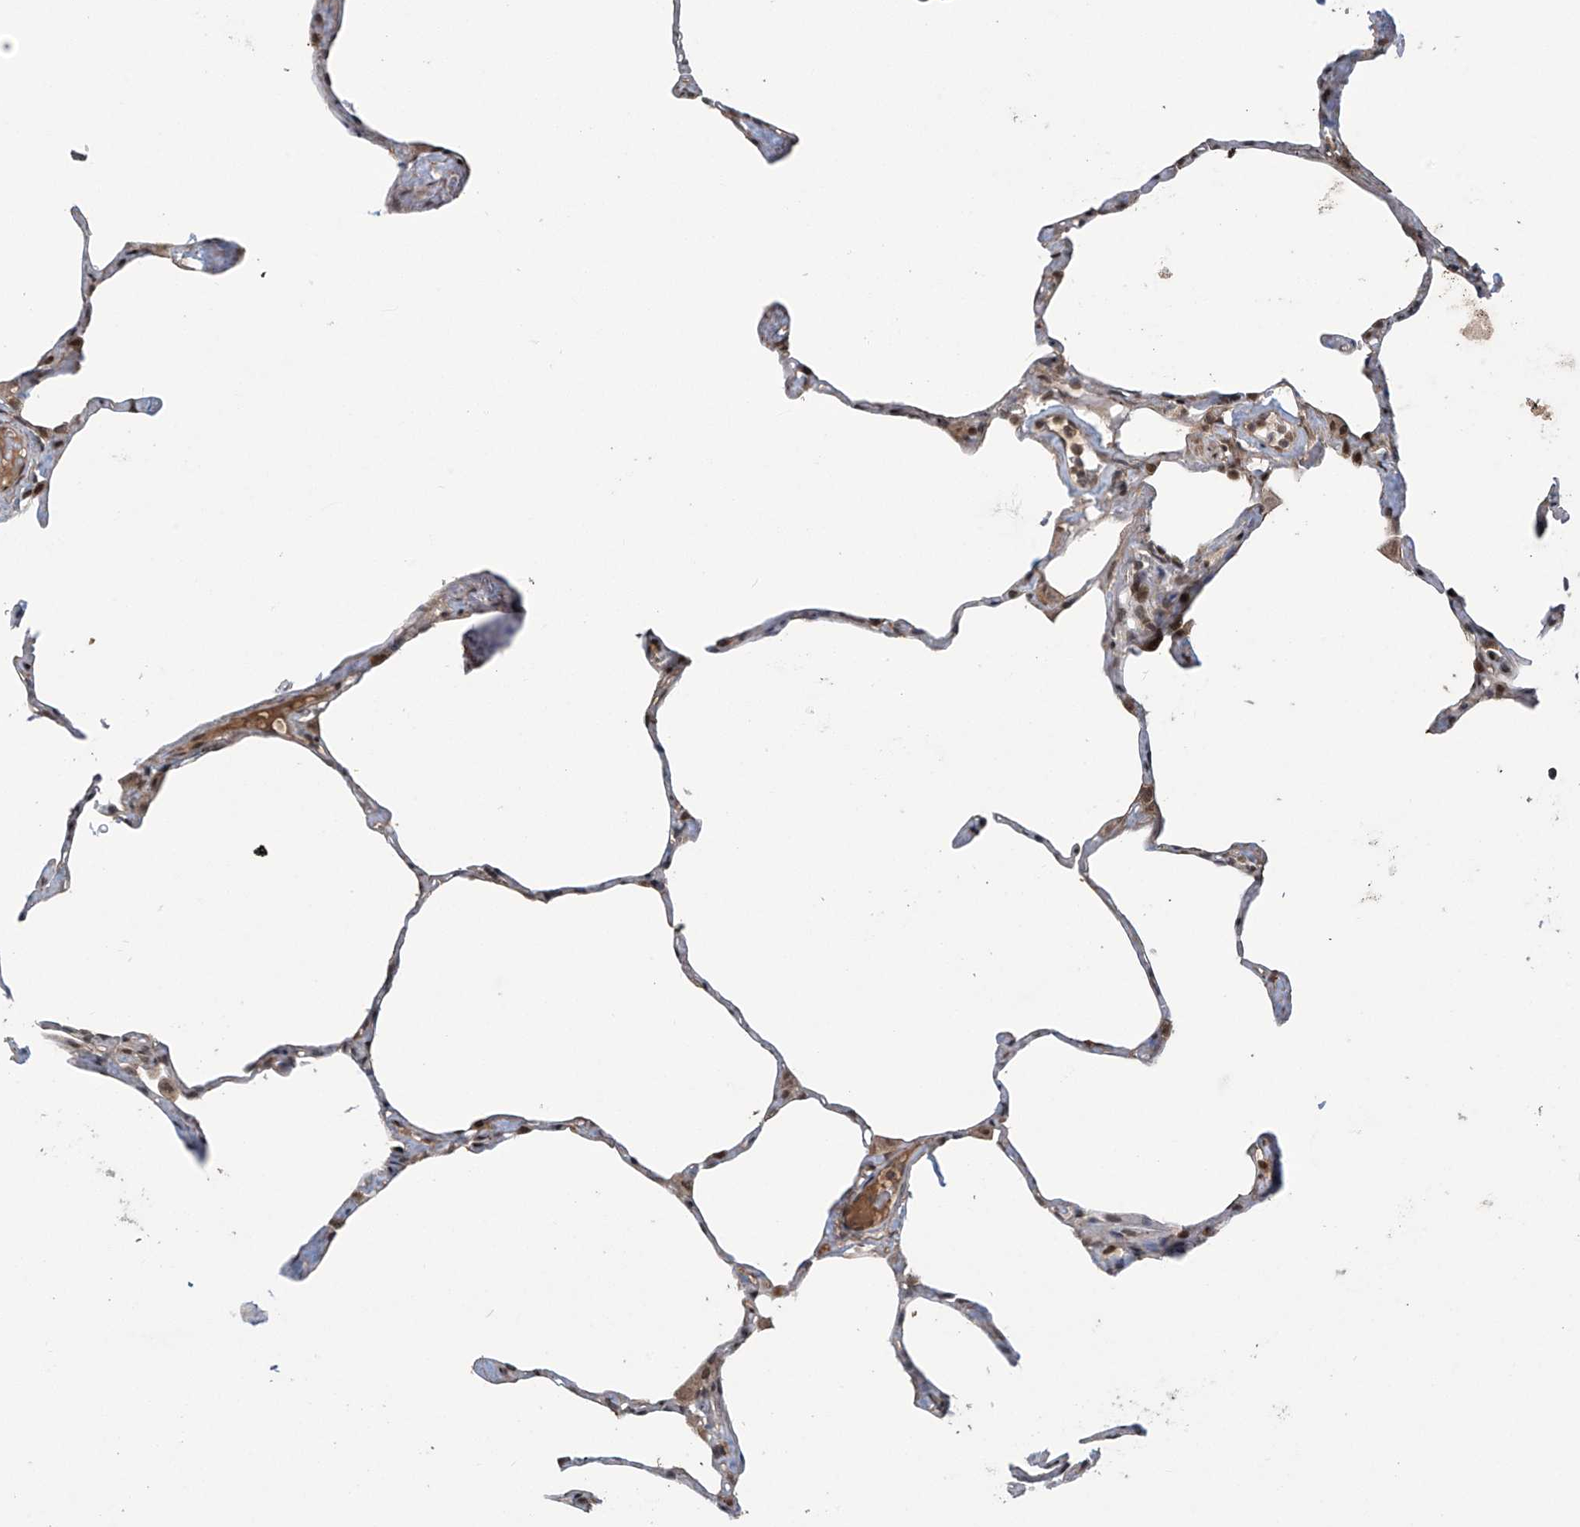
{"staining": {"intensity": "weak", "quantity": "25%-75%", "location": "cytoplasmic/membranous,nuclear"}, "tissue": "lung", "cell_type": "Alveolar cells", "image_type": "normal", "snomed": [{"axis": "morphology", "description": "Normal tissue, NOS"}, {"axis": "topography", "description": "Lung"}], "caption": "A micrograph of human lung stained for a protein shows weak cytoplasmic/membranous,nuclear brown staining in alveolar cells. Nuclei are stained in blue.", "gene": "ABHD13", "patient": {"sex": "male", "age": 65}}